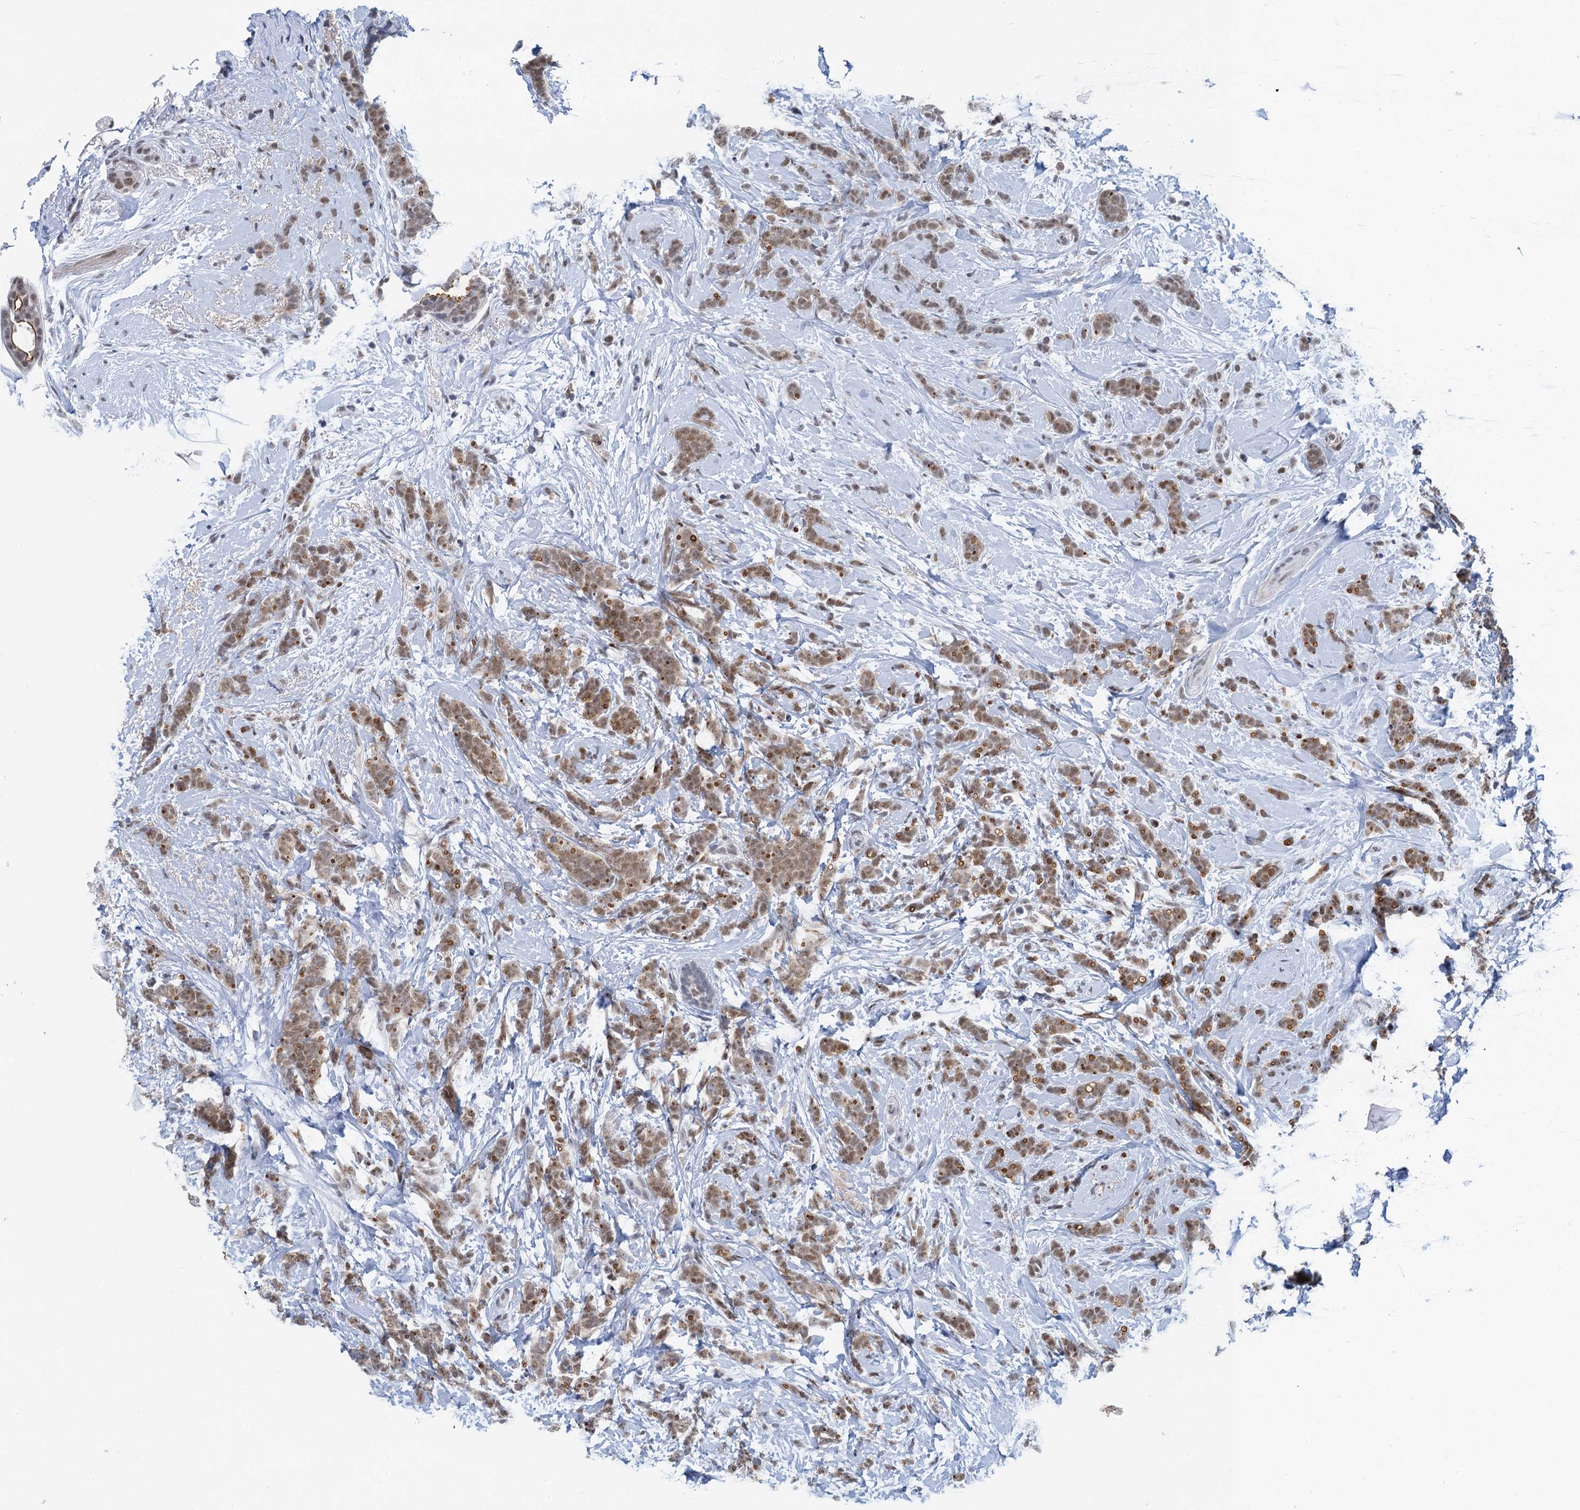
{"staining": {"intensity": "moderate", "quantity": ">75%", "location": "cytoplasmic/membranous,nuclear"}, "tissue": "breast cancer", "cell_type": "Tumor cells", "image_type": "cancer", "snomed": [{"axis": "morphology", "description": "Lobular carcinoma"}, {"axis": "topography", "description": "Breast"}], "caption": "Breast cancer was stained to show a protein in brown. There is medium levels of moderate cytoplasmic/membranous and nuclear positivity in about >75% of tumor cells.", "gene": "EPS8L1", "patient": {"sex": "female", "age": 58}}